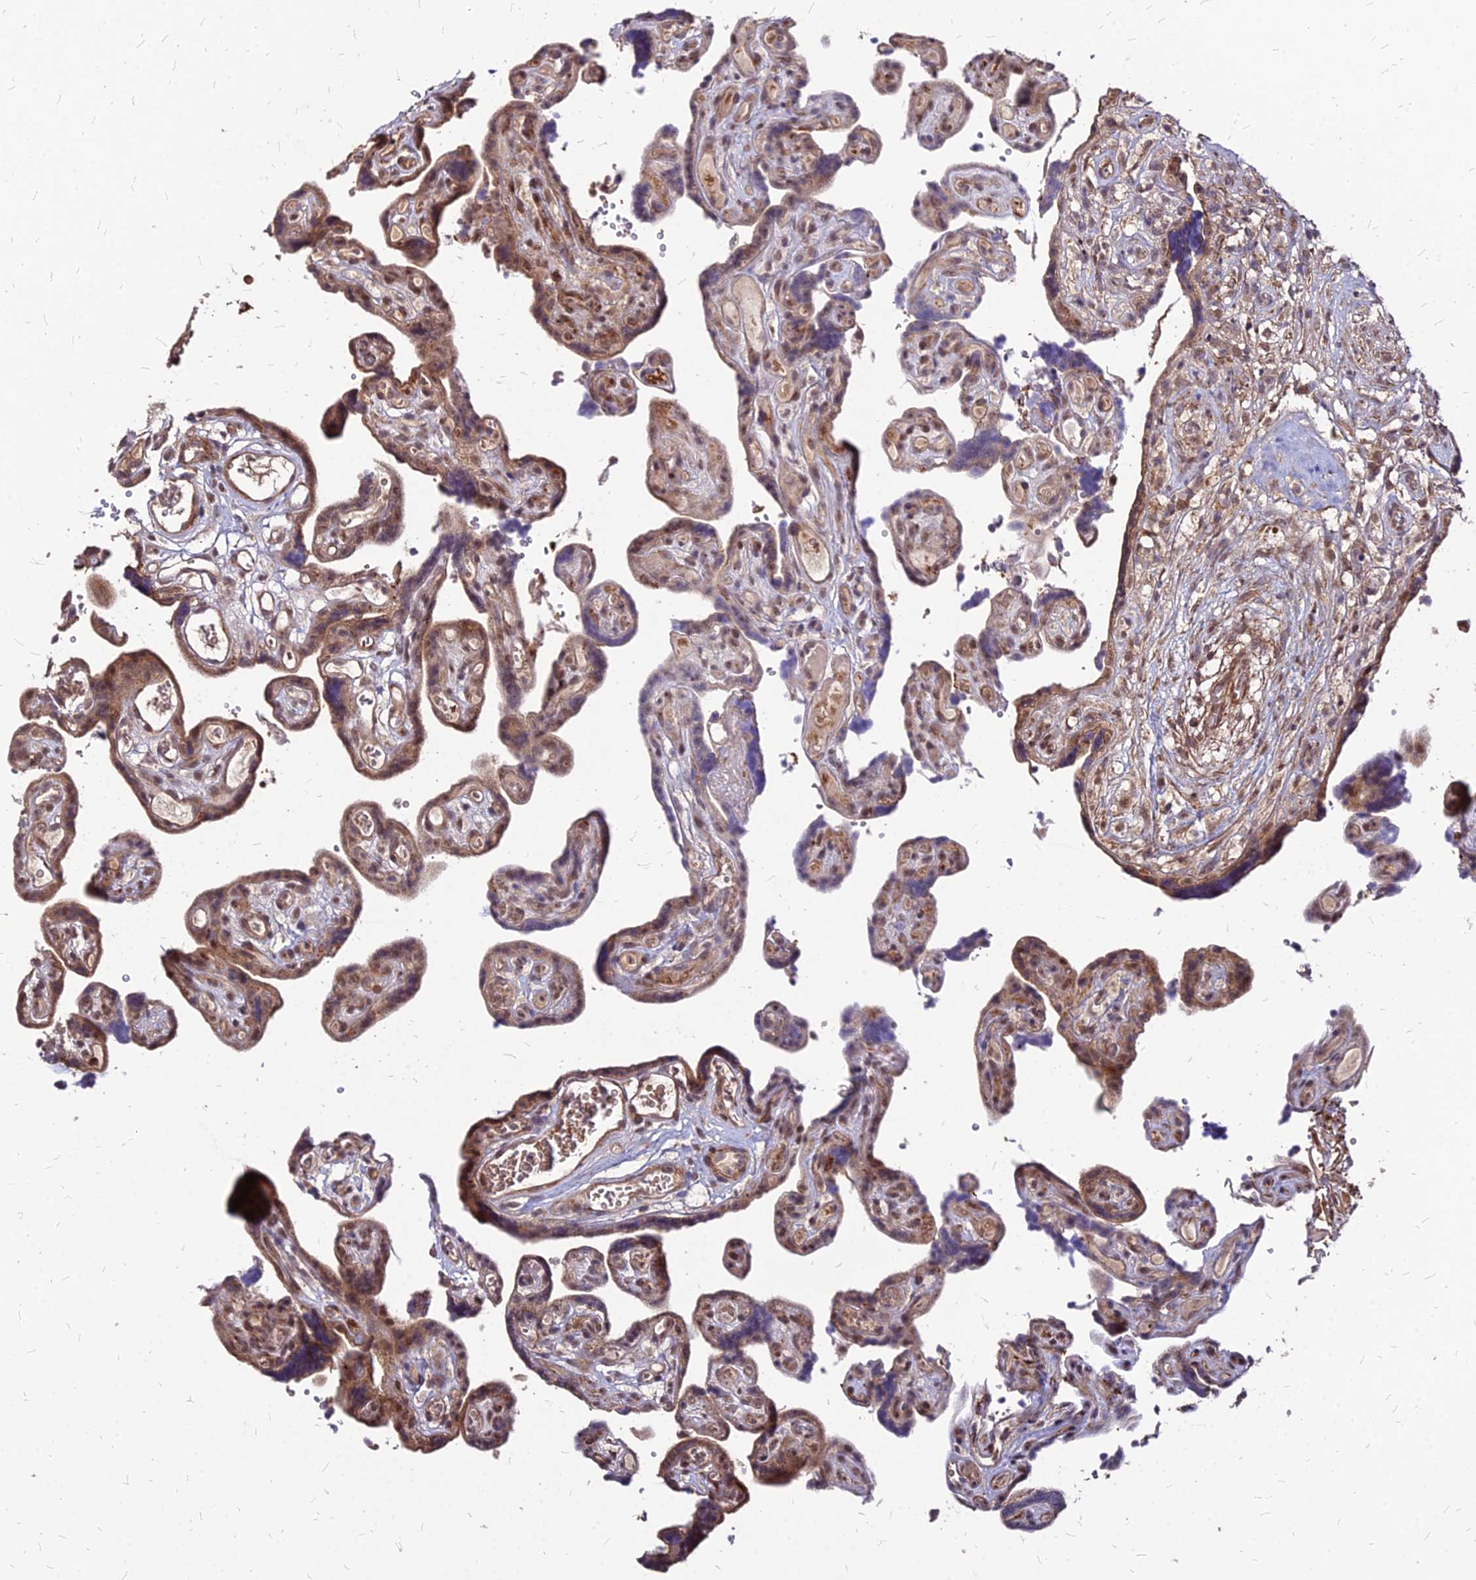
{"staining": {"intensity": "moderate", "quantity": ">75%", "location": "cytoplasmic/membranous,nuclear"}, "tissue": "placenta", "cell_type": "Decidual cells", "image_type": "normal", "snomed": [{"axis": "morphology", "description": "Normal tissue, NOS"}, {"axis": "topography", "description": "Placenta"}], "caption": "Immunohistochemistry of benign placenta reveals medium levels of moderate cytoplasmic/membranous,nuclear staining in about >75% of decidual cells. The protein is stained brown, and the nuclei are stained in blue (DAB IHC with brightfield microscopy, high magnification).", "gene": "APBA3", "patient": {"sex": "female", "age": 30}}